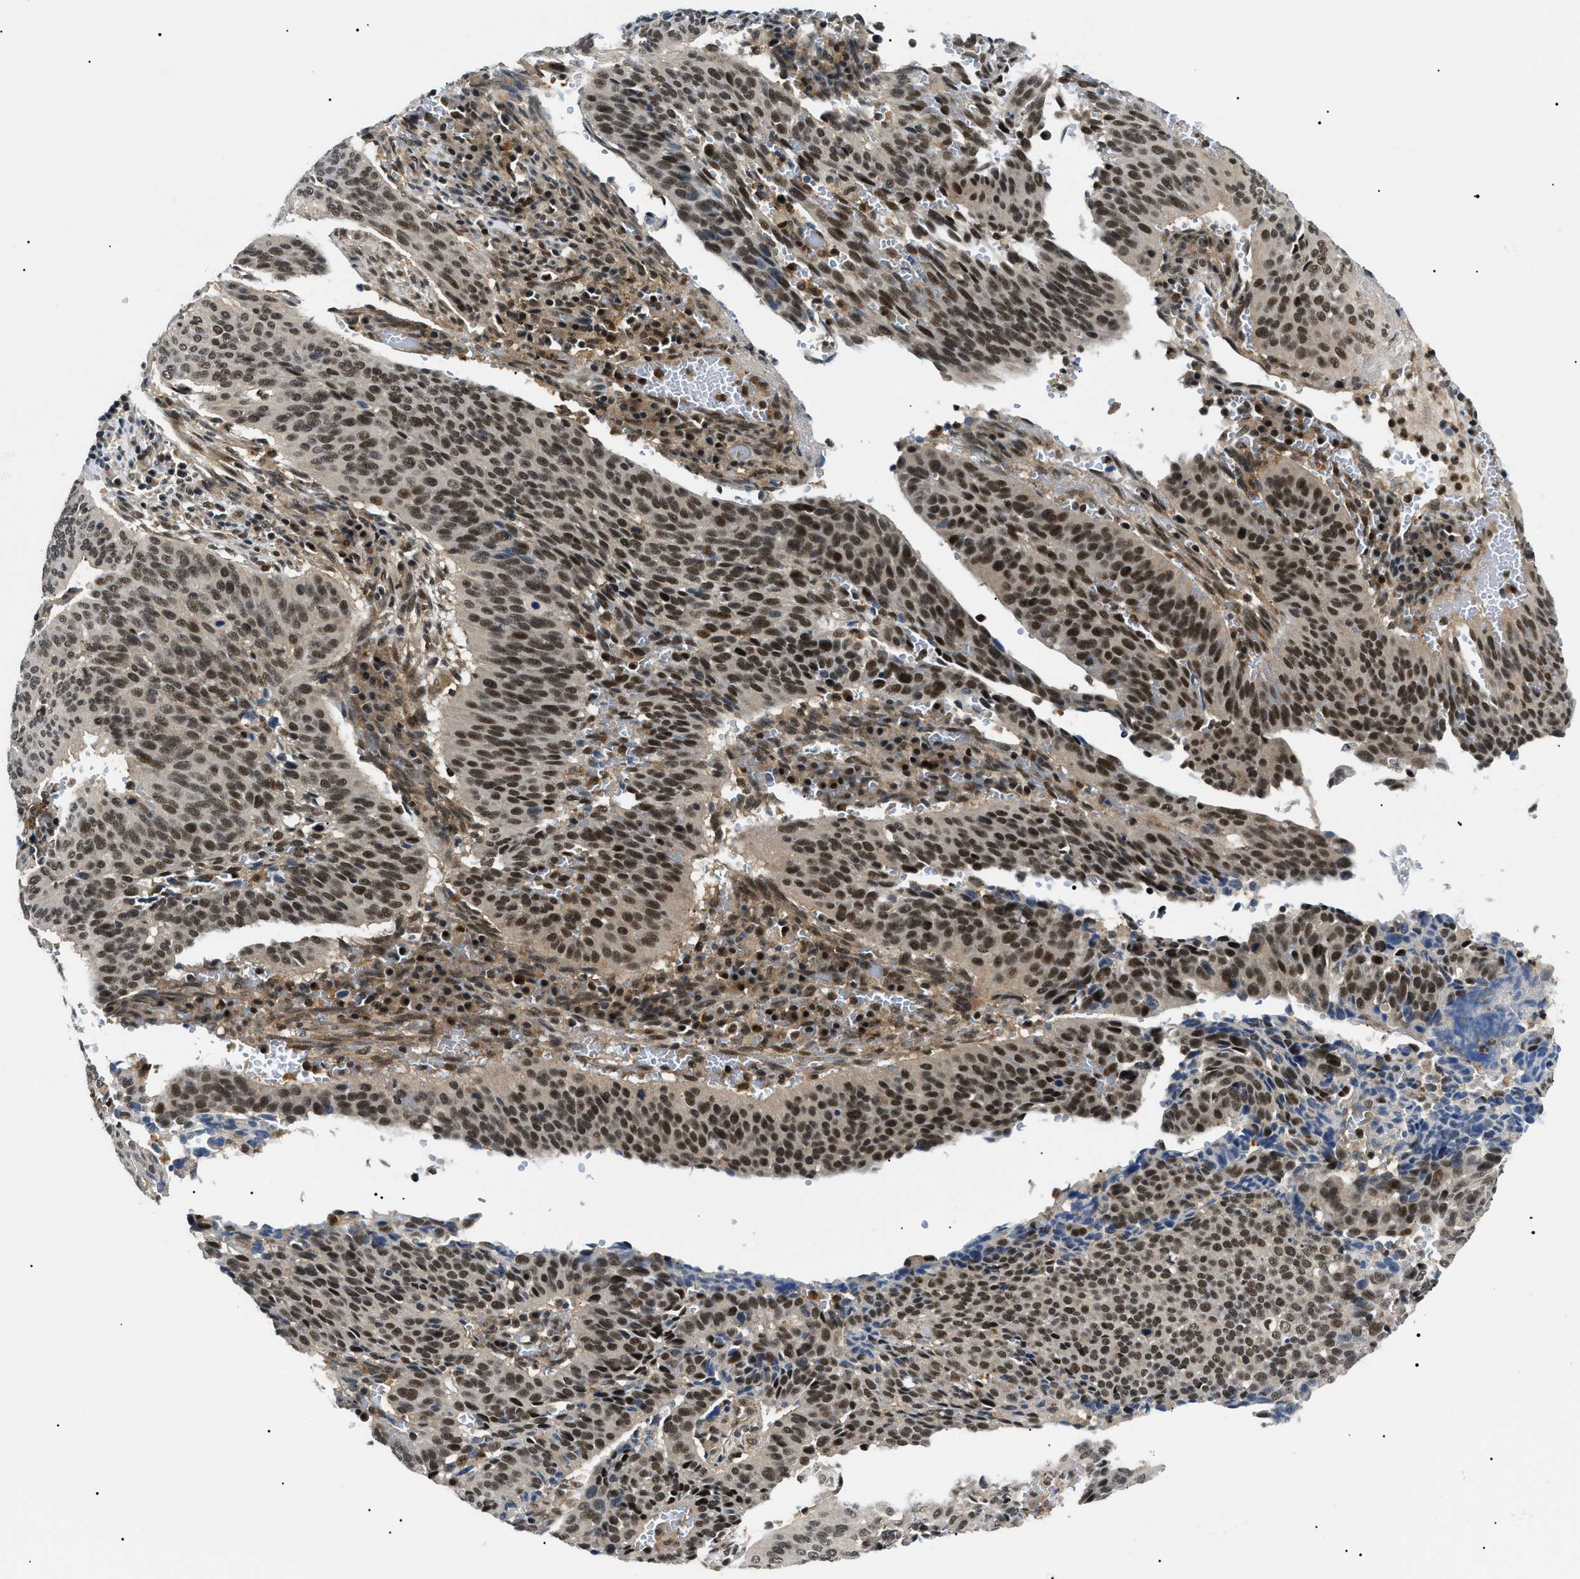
{"staining": {"intensity": "strong", "quantity": ">75%", "location": "cytoplasmic/membranous,nuclear"}, "tissue": "cervical cancer", "cell_type": "Tumor cells", "image_type": "cancer", "snomed": [{"axis": "morphology", "description": "Normal tissue, NOS"}, {"axis": "morphology", "description": "Squamous cell carcinoma, NOS"}, {"axis": "topography", "description": "Cervix"}], "caption": "Cervical squamous cell carcinoma tissue exhibits strong cytoplasmic/membranous and nuclear staining in about >75% of tumor cells, visualized by immunohistochemistry.", "gene": "RBM15", "patient": {"sex": "female", "age": 39}}